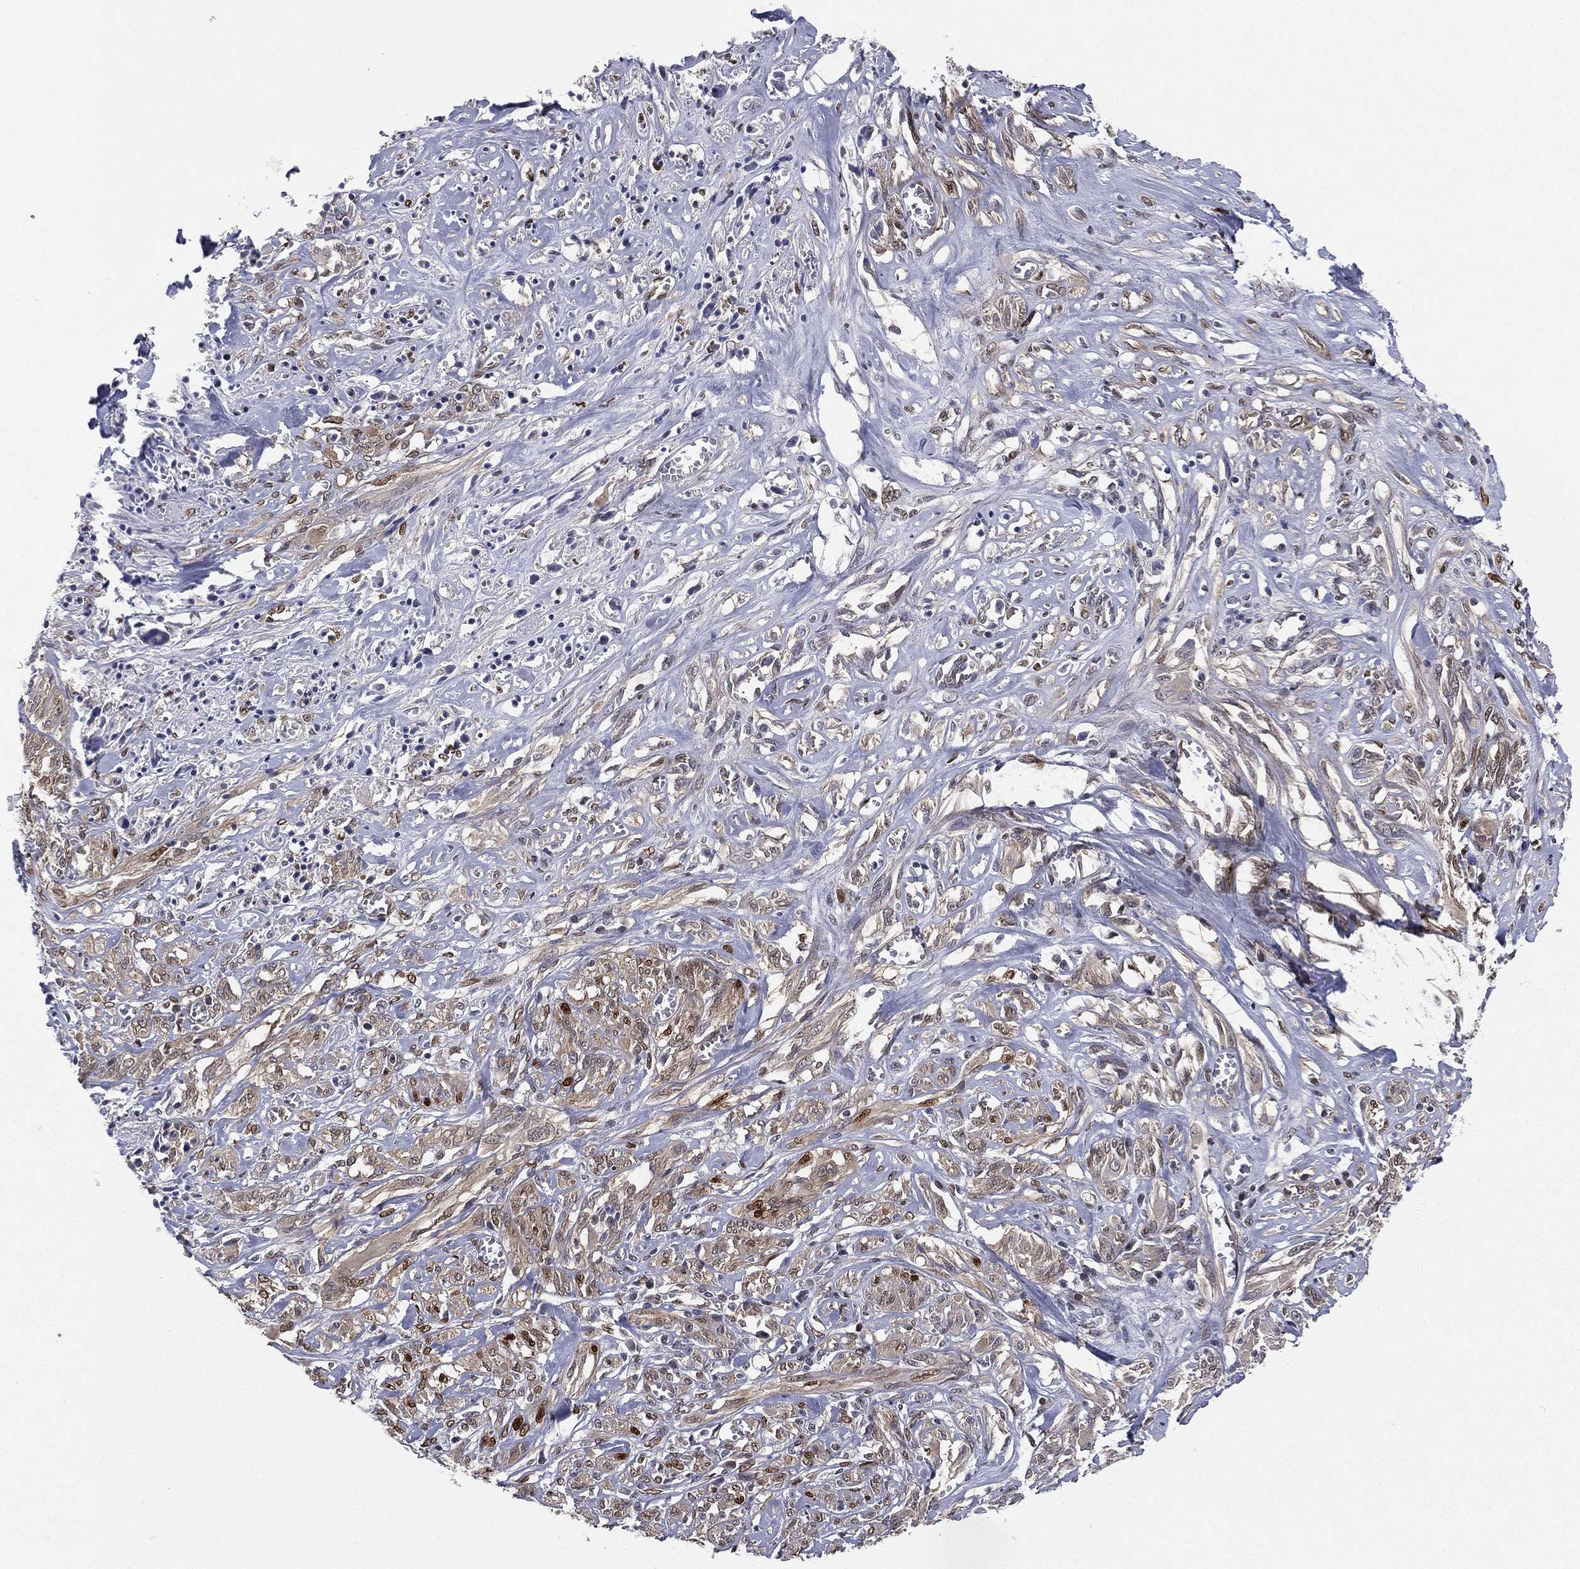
{"staining": {"intensity": "moderate", "quantity": "25%-75%", "location": "cytoplasmic/membranous,nuclear"}, "tissue": "melanoma", "cell_type": "Tumor cells", "image_type": "cancer", "snomed": [{"axis": "morphology", "description": "Malignant melanoma, NOS"}, {"axis": "topography", "description": "Skin"}], "caption": "Malignant melanoma tissue demonstrates moderate cytoplasmic/membranous and nuclear staining in about 25%-75% of tumor cells", "gene": "LMNB1", "patient": {"sex": "female", "age": 91}}